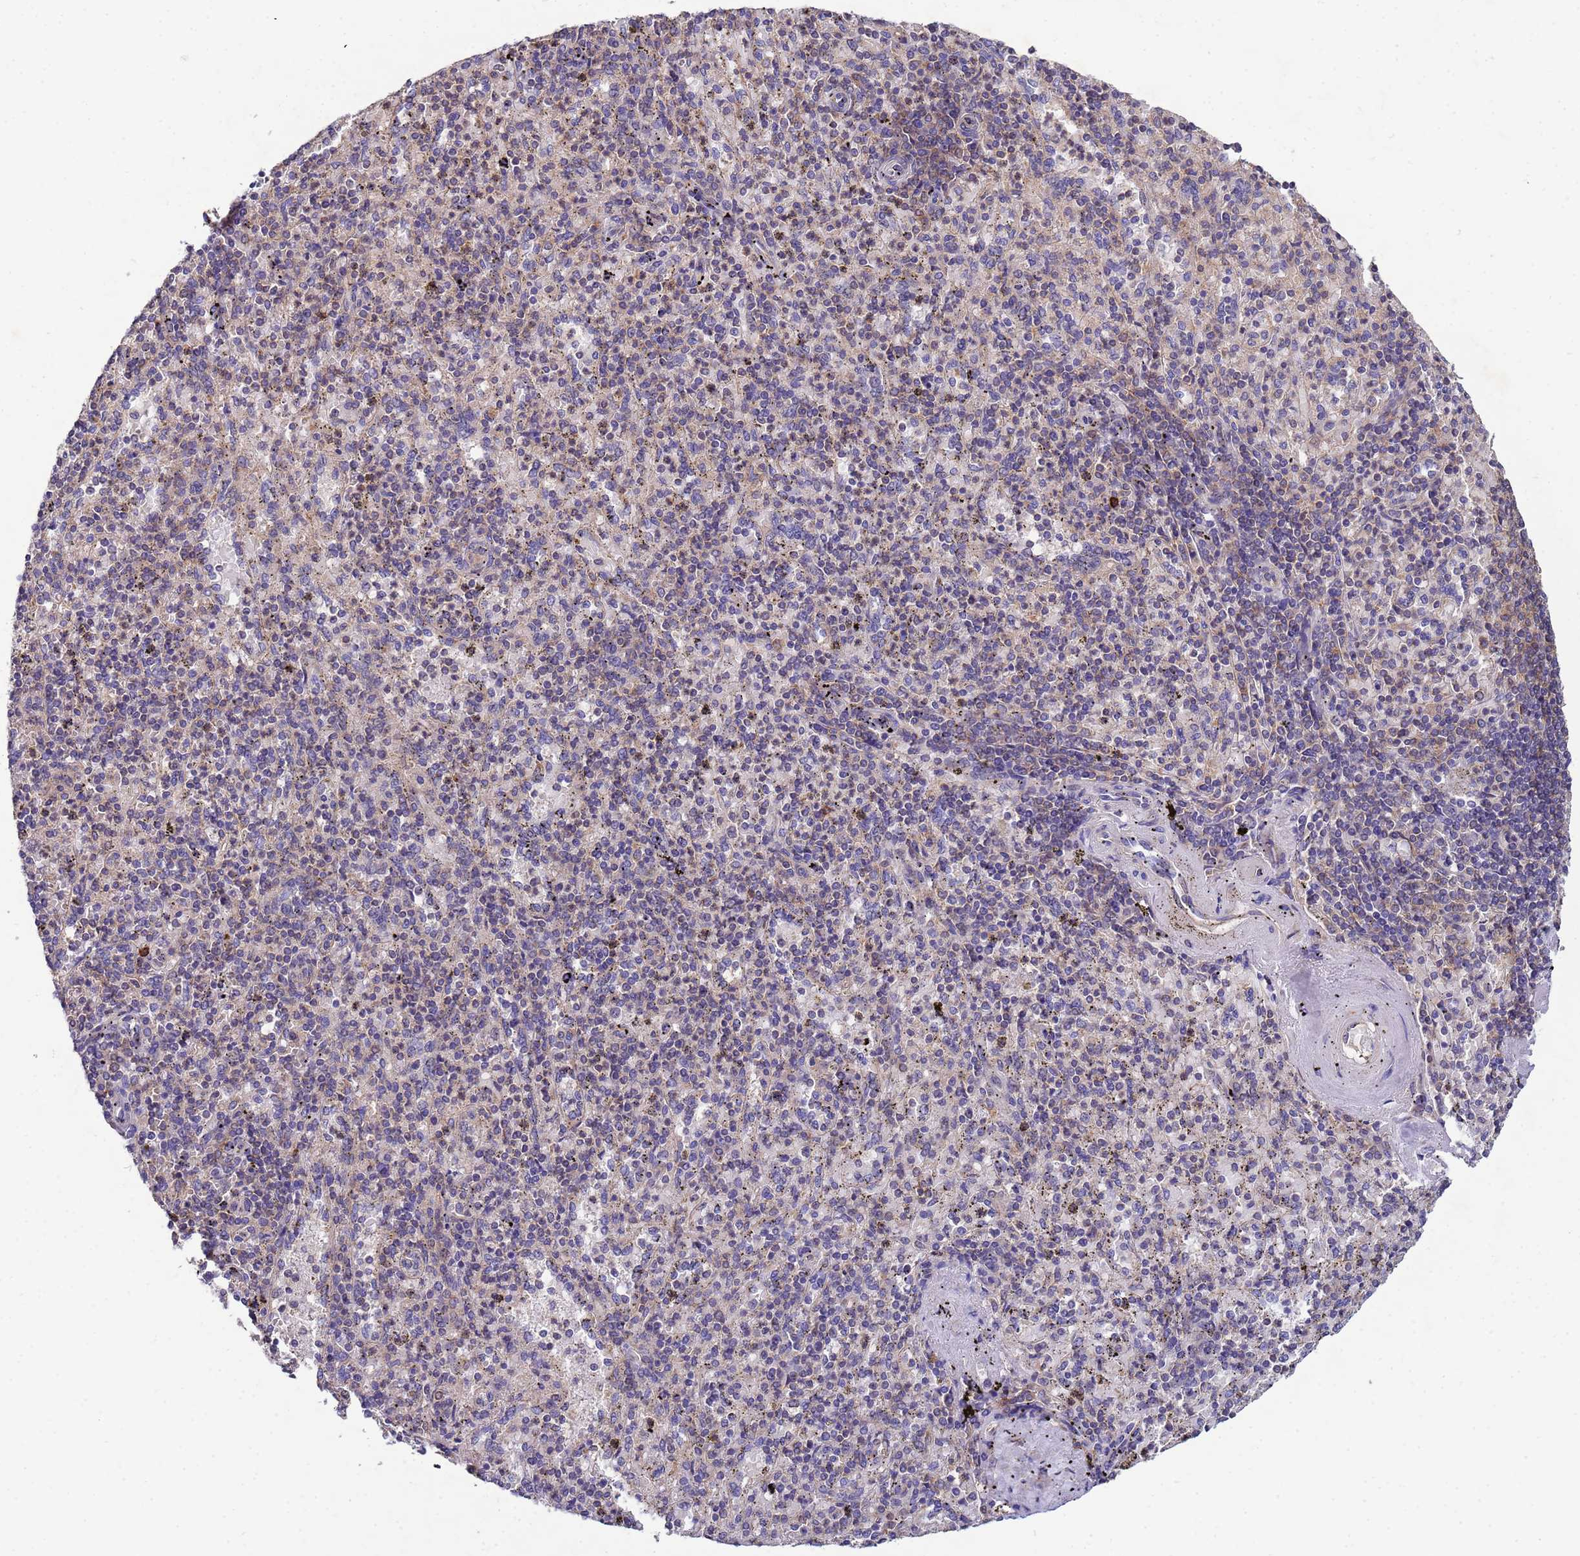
{"staining": {"intensity": "moderate", "quantity": "25%-75%", "location": "cytoplasmic/membranous"}, "tissue": "spleen", "cell_type": "Cells in red pulp", "image_type": "normal", "snomed": [{"axis": "morphology", "description": "Normal tissue, NOS"}, {"axis": "topography", "description": "Spleen"}], "caption": "A brown stain highlights moderate cytoplasmic/membranous positivity of a protein in cells in red pulp of normal spleen.", "gene": "CDC34", "patient": {"sex": "male", "age": 82}}